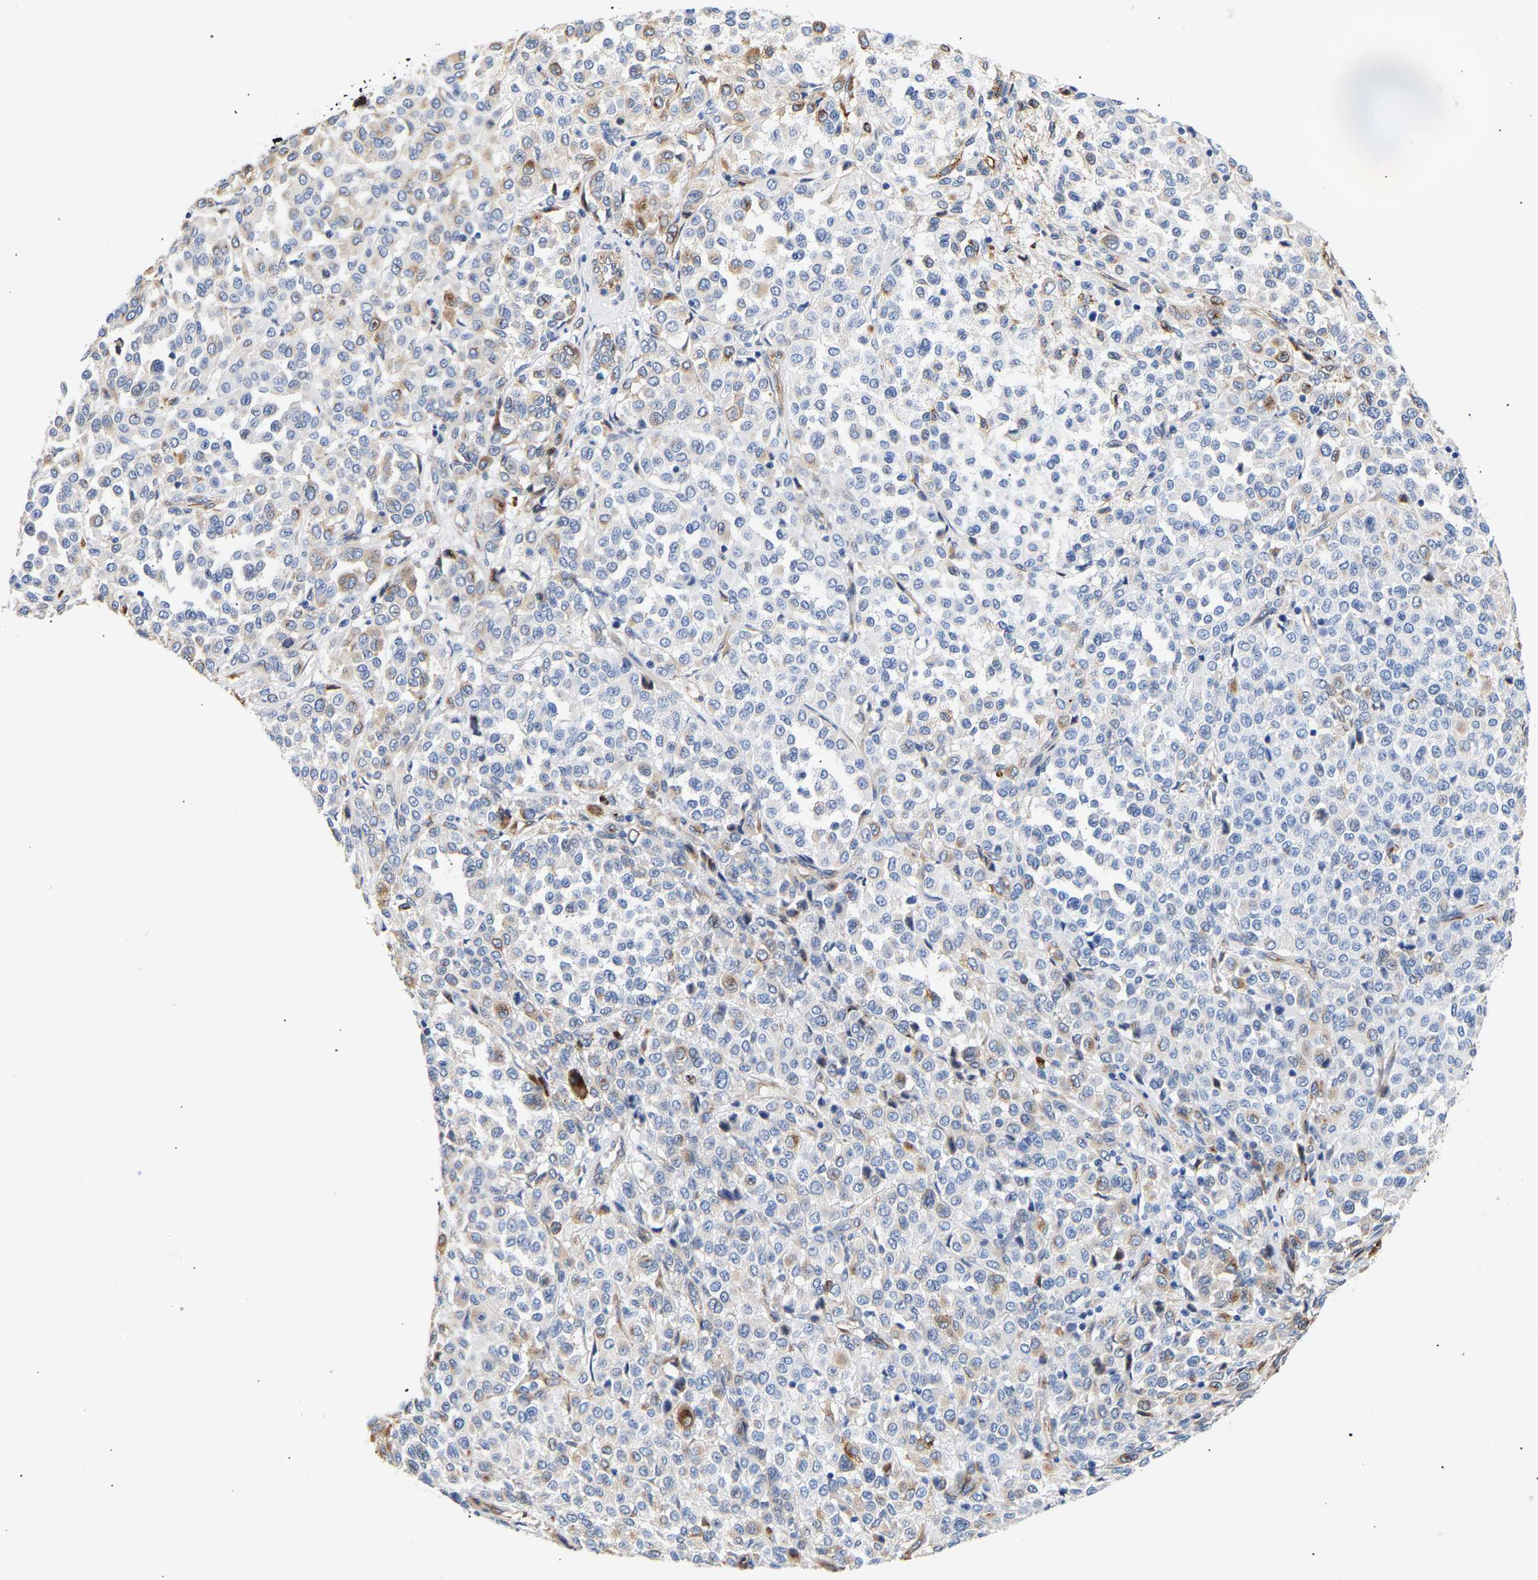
{"staining": {"intensity": "moderate", "quantity": "<25%", "location": "cytoplasmic/membranous"}, "tissue": "melanoma", "cell_type": "Tumor cells", "image_type": "cancer", "snomed": [{"axis": "morphology", "description": "Malignant melanoma, Metastatic site"}, {"axis": "topography", "description": "Pancreas"}], "caption": "Malignant melanoma (metastatic site) tissue exhibits moderate cytoplasmic/membranous positivity in about <25% of tumor cells, visualized by immunohistochemistry.", "gene": "IGFBP7", "patient": {"sex": "female", "age": 30}}